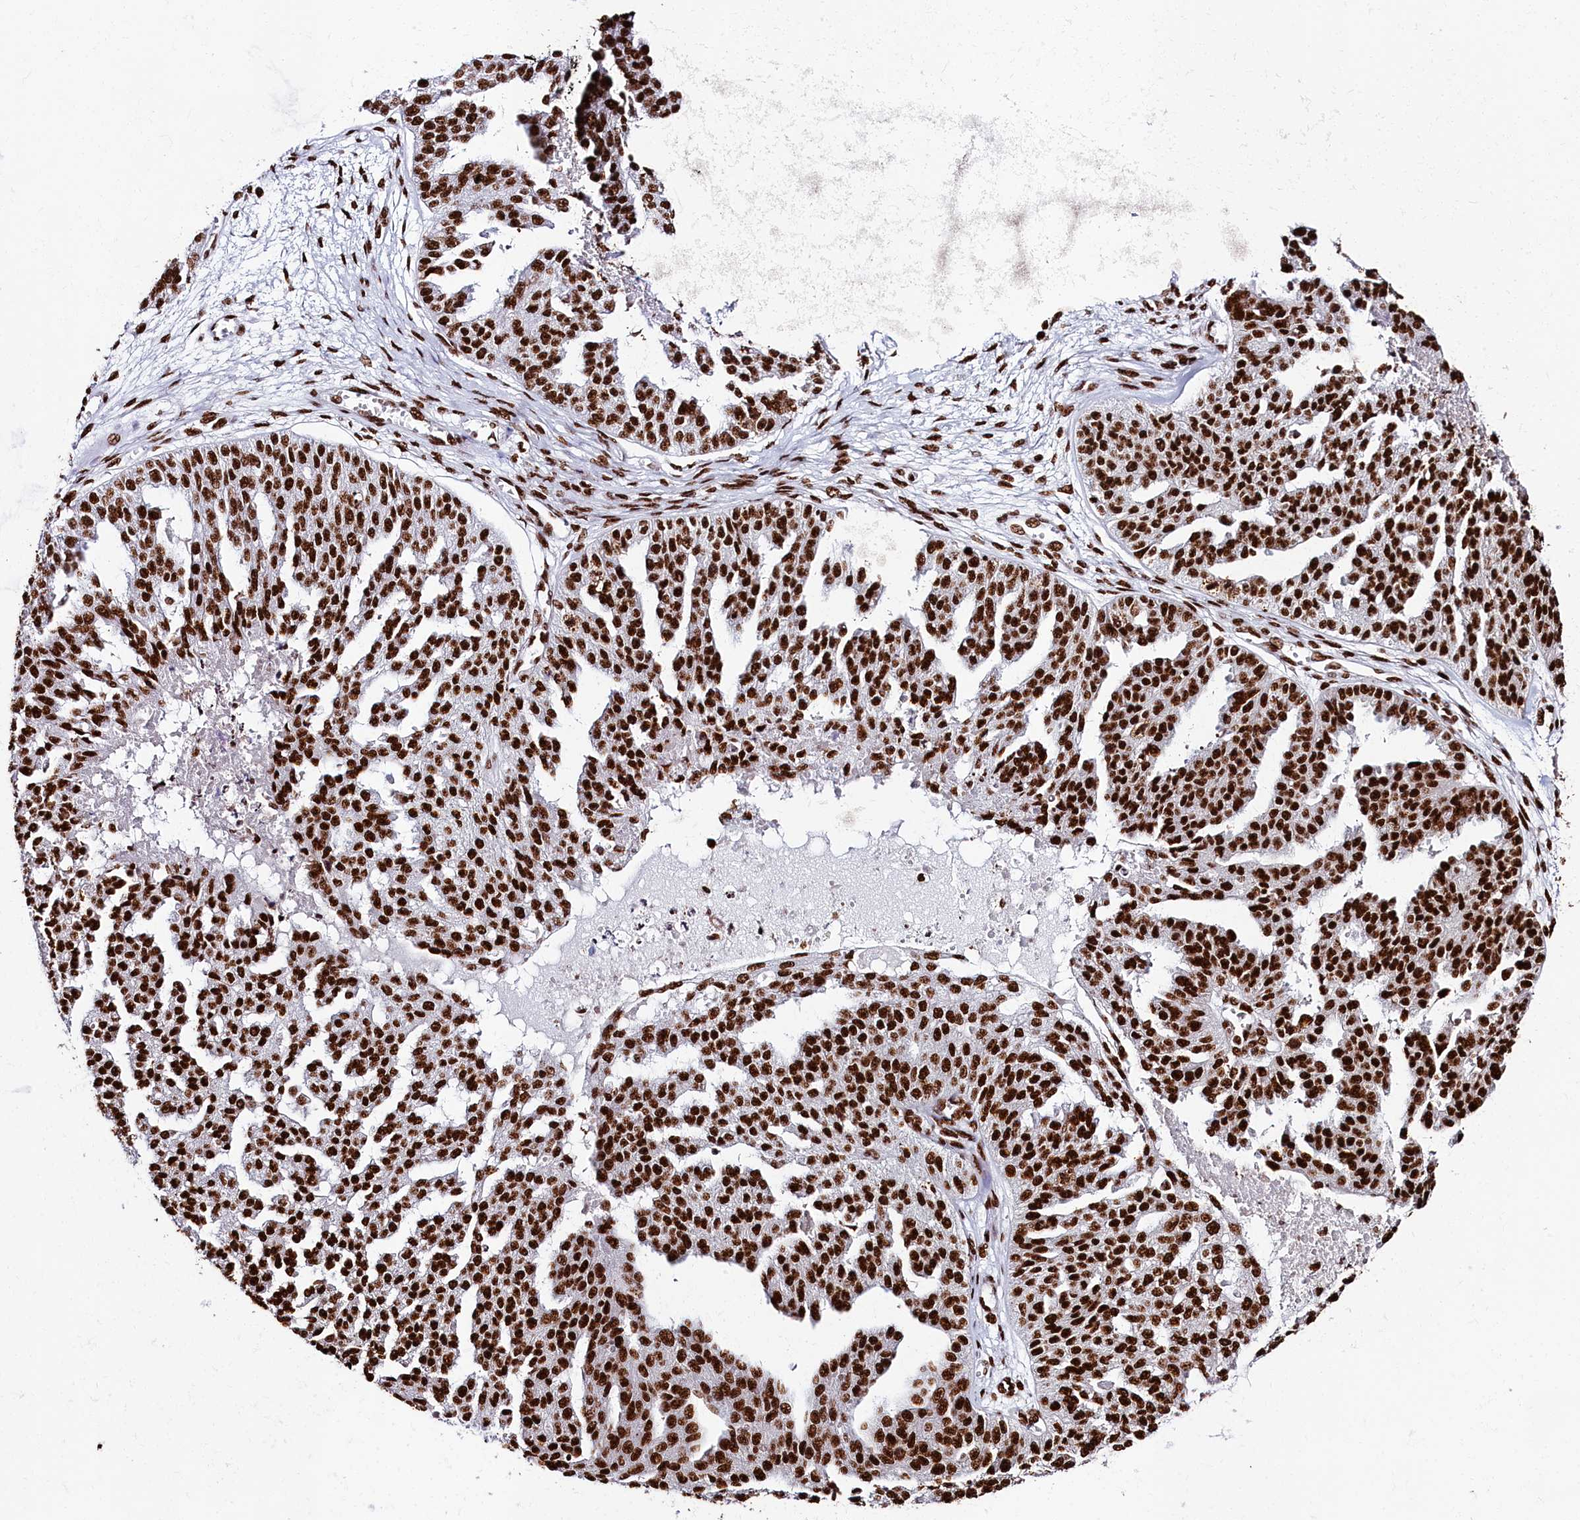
{"staining": {"intensity": "strong", "quantity": ">75%", "location": "nuclear"}, "tissue": "ovarian cancer", "cell_type": "Tumor cells", "image_type": "cancer", "snomed": [{"axis": "morphology", "description": "Cystadenocarcinoma, serous, NOS"}, {"axis": "topography", "description": "Ovary"}], "caption": "Tumor cells show high levels of strong nuclear staining in about >75% of cells in human serous cystadenocarcinoma (ovarian). (Brightfield microscopy of DAB IHC at high magnification).", "gene": "SNRNP70", "patient": {"sex": "female", "age": 58}}